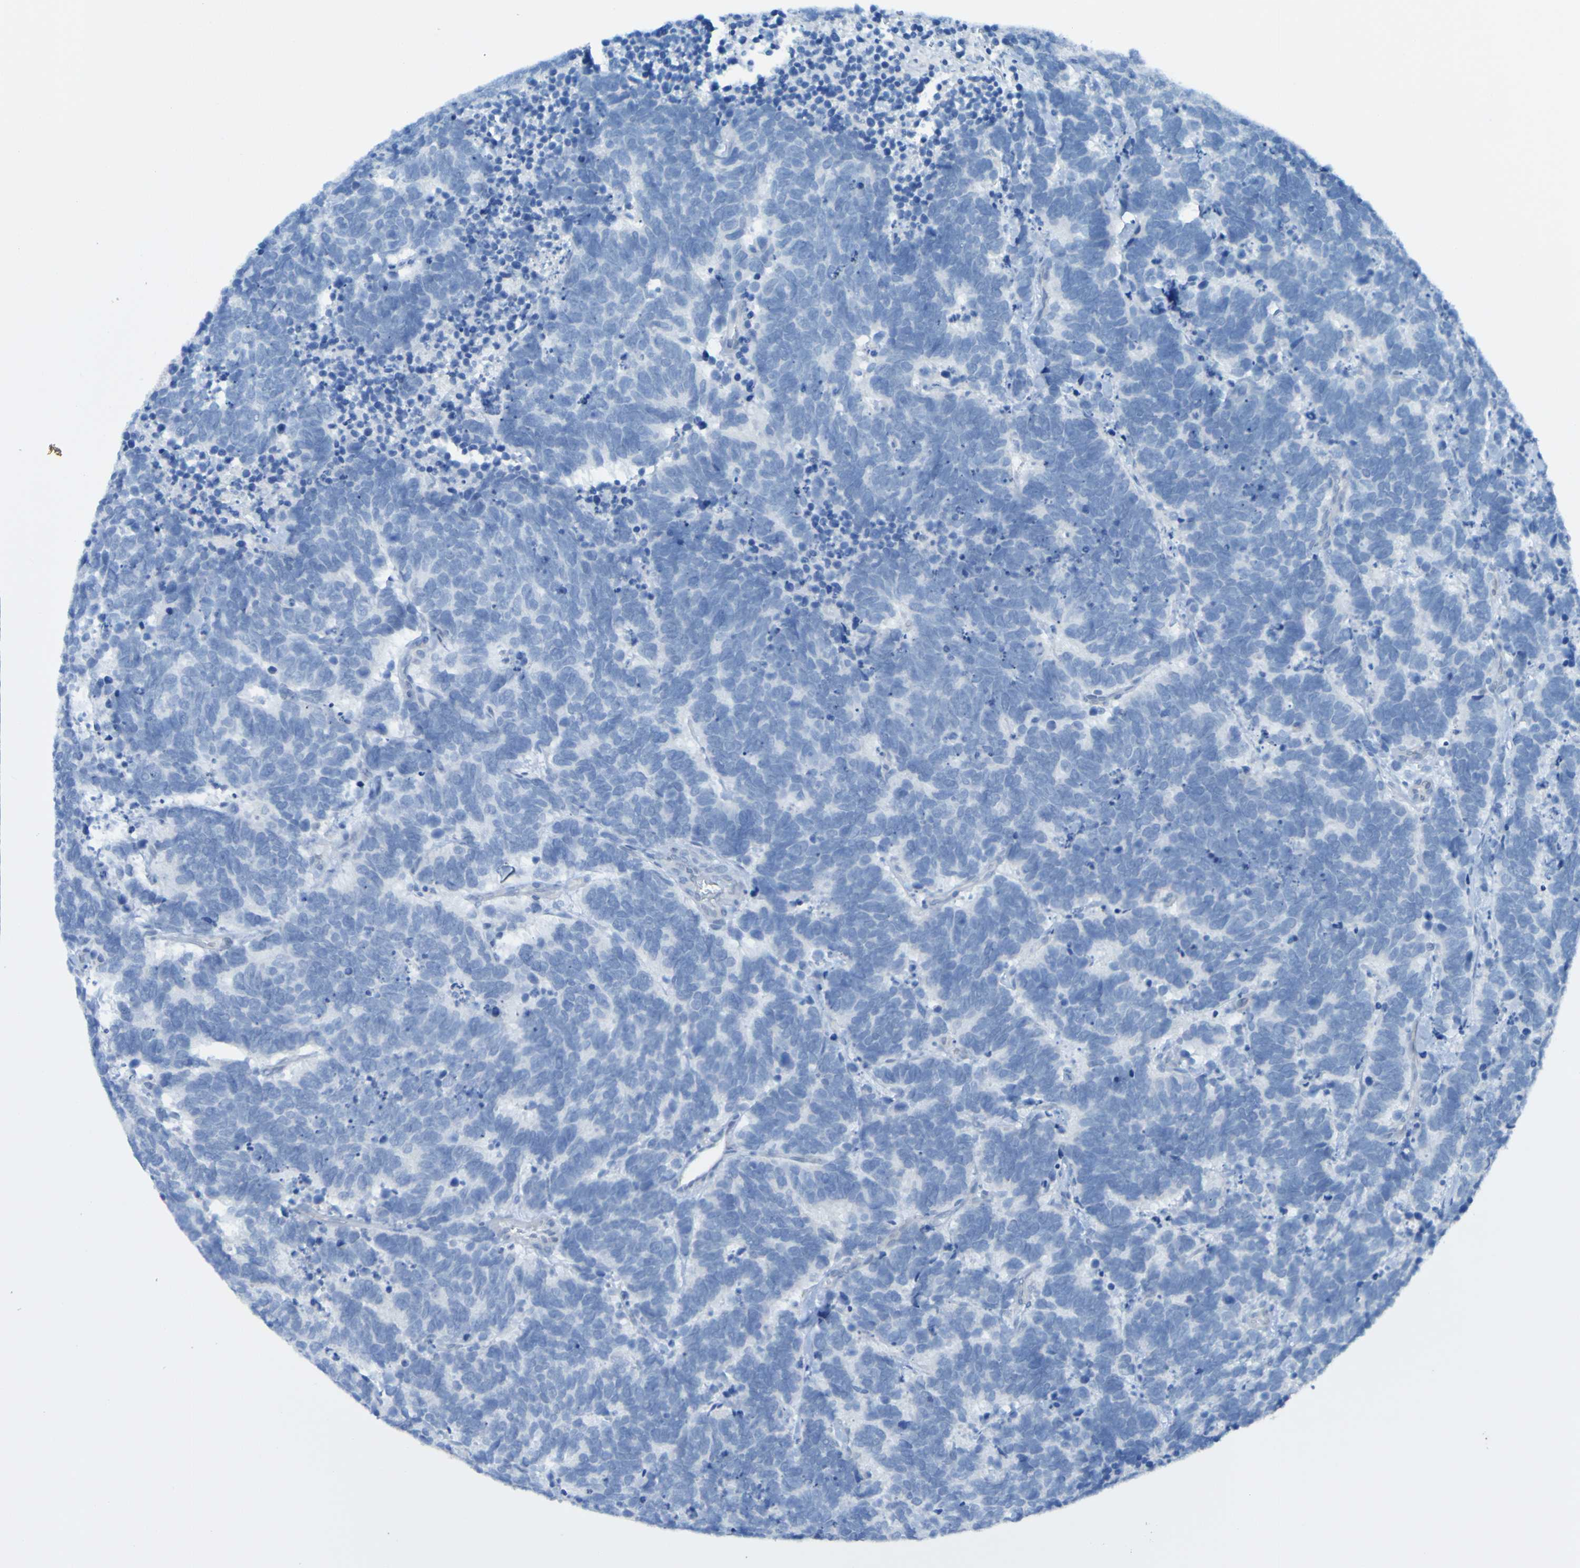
{"staining": {"intensity": "negative", "quantity": "none", "location": "none"}, "tissue": "carcinoid", "cell_type": "Tumor cells", "image_type": "cancer", "snomed": [{"axis": "morphology", "description": "Carcinoma, NOS"}, {"axis": "morphology", "description": "Carcinoid, malignant, NOS"}, {"axis": "topography", "description": "Urinary bladder"}], "caption": "IHC micrograph of neoplastic tissue: carcinoma stained with DAB displays no significant protein positivity in tumor cells. (DAB immunohistochemistry, high magnification).", "gene": "ACMSD", "patient": {"sex": "male", "age": 57}}